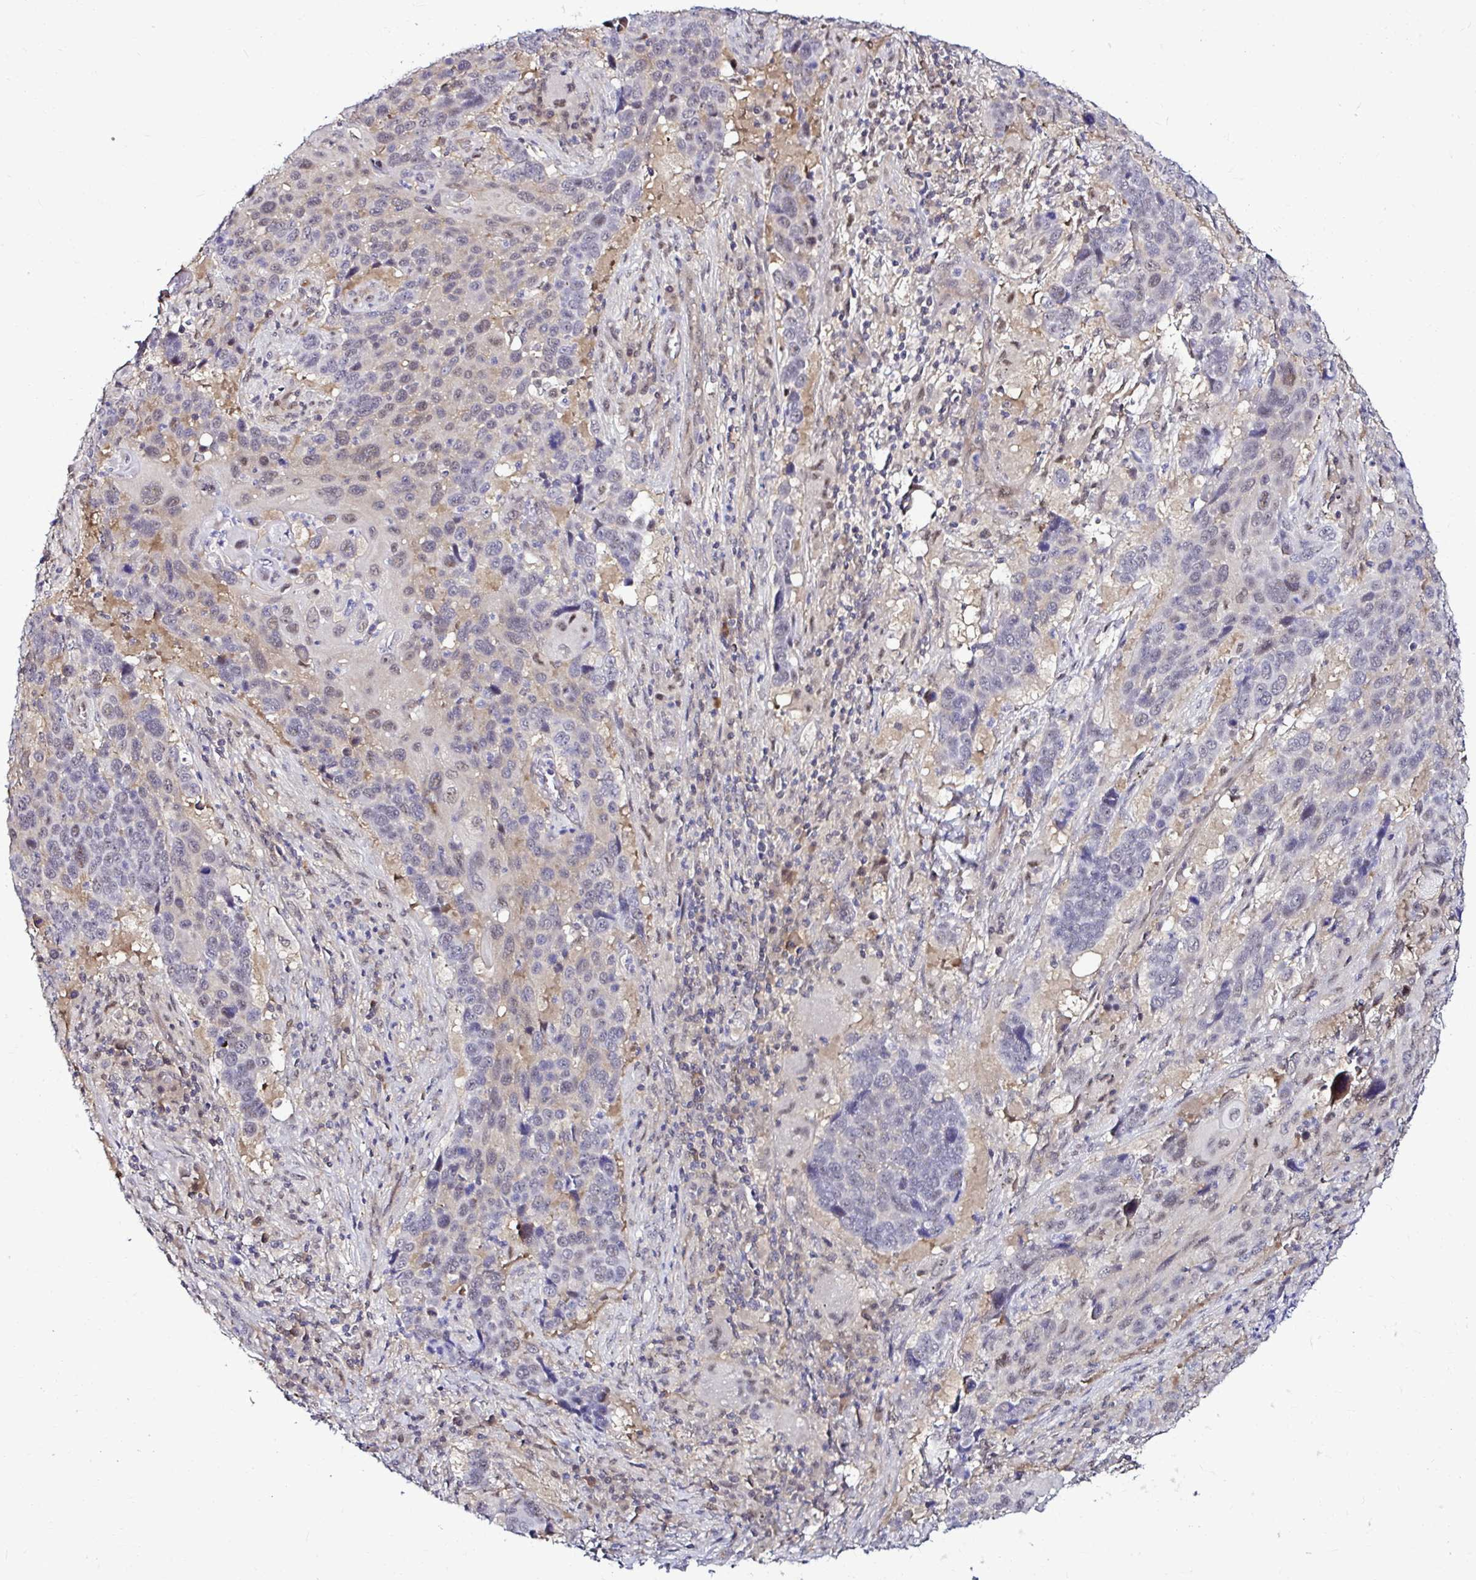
{"staining": {"intensity": "weak", "quantity": "<25%", "location": "nuclear"}, "tissue": "lung cancer", "cell_type": "Tumor cells", "image_type": "cancer", "snomed": [{"axis": "morphology", "description": "Squamous cell carcinoma, NOS"}, {"axis": "topography", "description": "Lung"}], "caption": "Lung cancer was stained to show a protein in brown. There is no significant staining in tumor cells.", "gene": "PSMD3", "patient": {"sex": "male", "age": 68}}